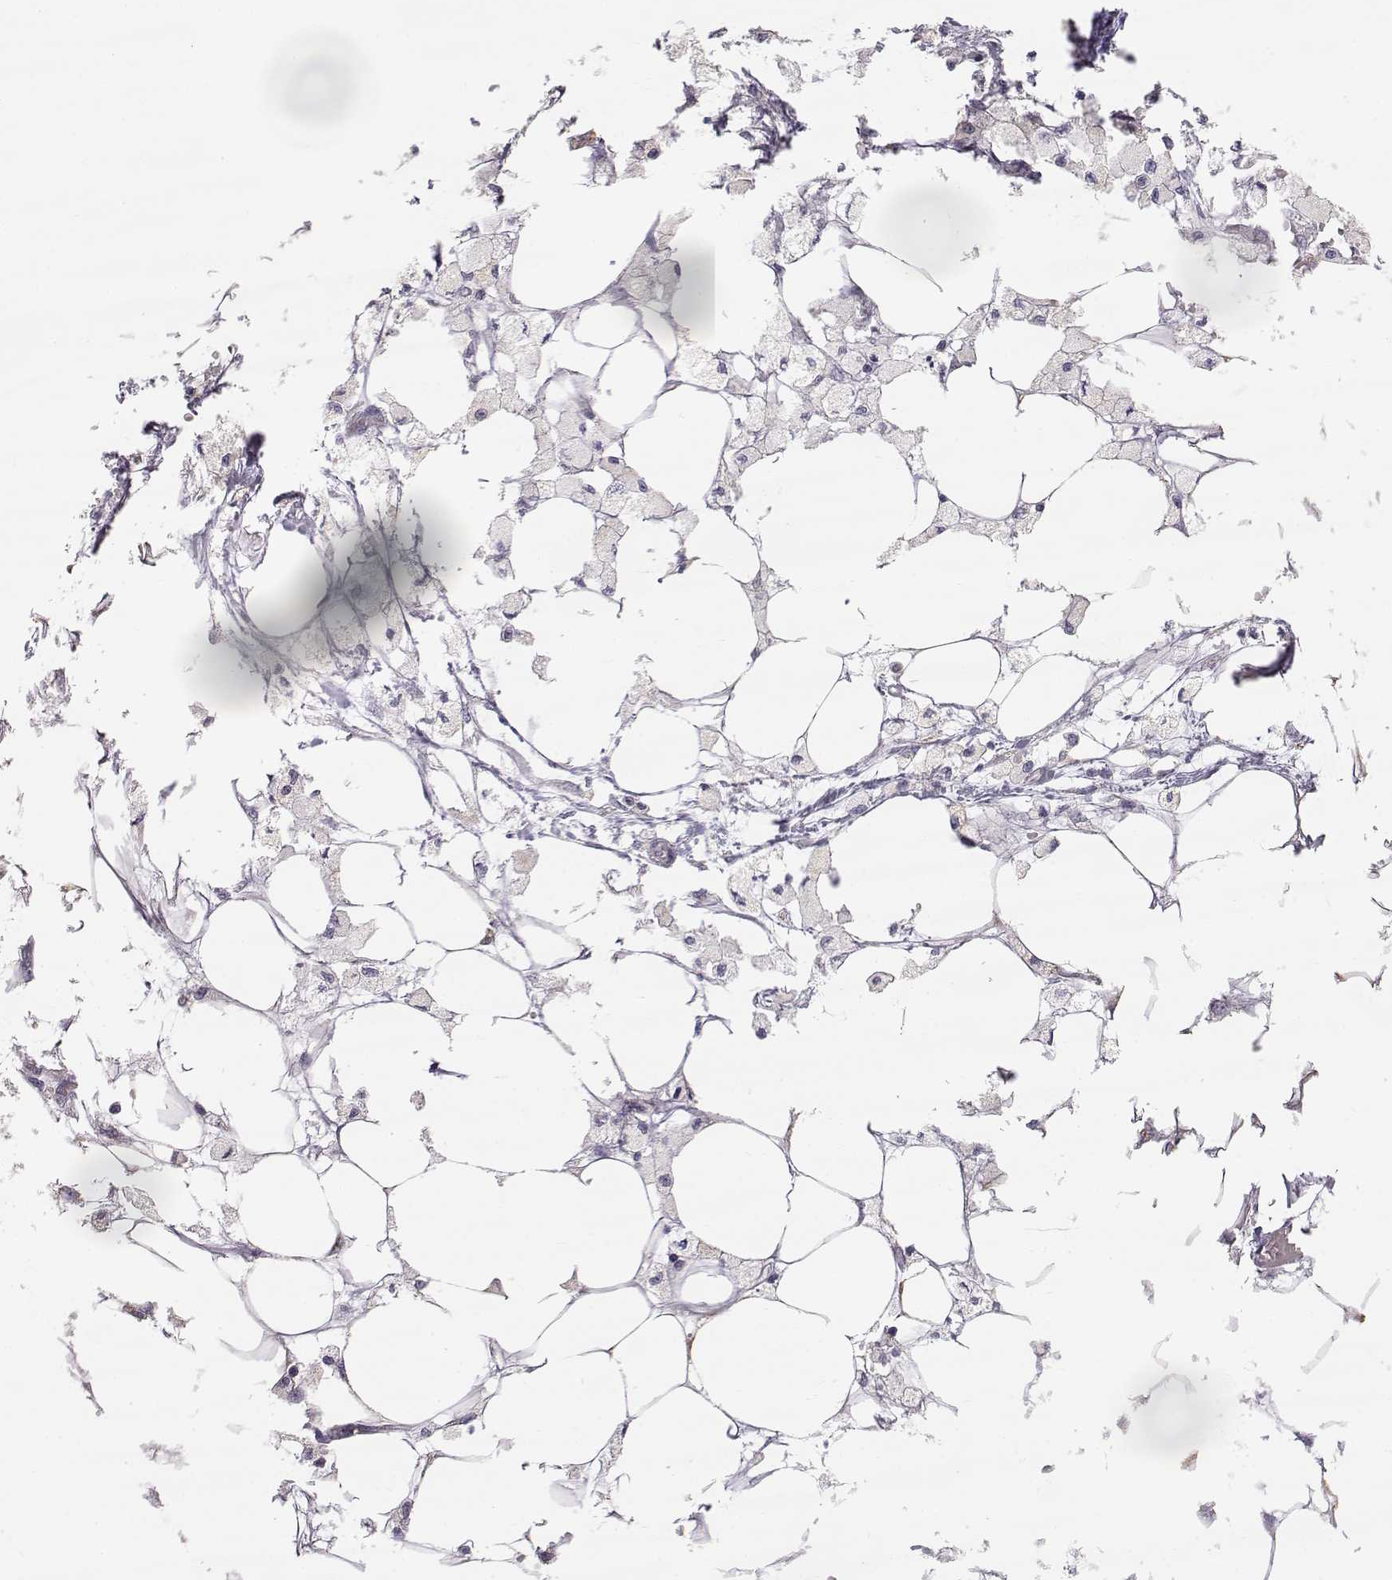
{"staining": {"intensity": "moderate", "quantity": "<25%", "location": "cytoplasmic/membranous"}, "tissue": "endometrial cancer", "cell_type": "Tumor cells", "image_type": "cancer", "snomed": [{"axis": "morphology", "description": "Adenocarcinoma, NOS"}, {"axis": "morphology", "description": "Adenocarcinoma, metastatic, NOS"}, {"axis": "topography", "description": "Adipose tissue"}, {"axis": "topography", "description": "Endometrium"}], "caption": "Immunohistochemistry (IHC) image of neoplastic tissue: human endometrial metastatic adenocarcinoma stained using immunohistochemistry (IHC) shows low levels of moderate protein expression localized specifically in the cytoplasmic/membranous of tumor cells, appearing as a cytoplasmic/membranous brown color.", "gene": "ACSL6", "patient": {"sex": "female", "age": 67}}